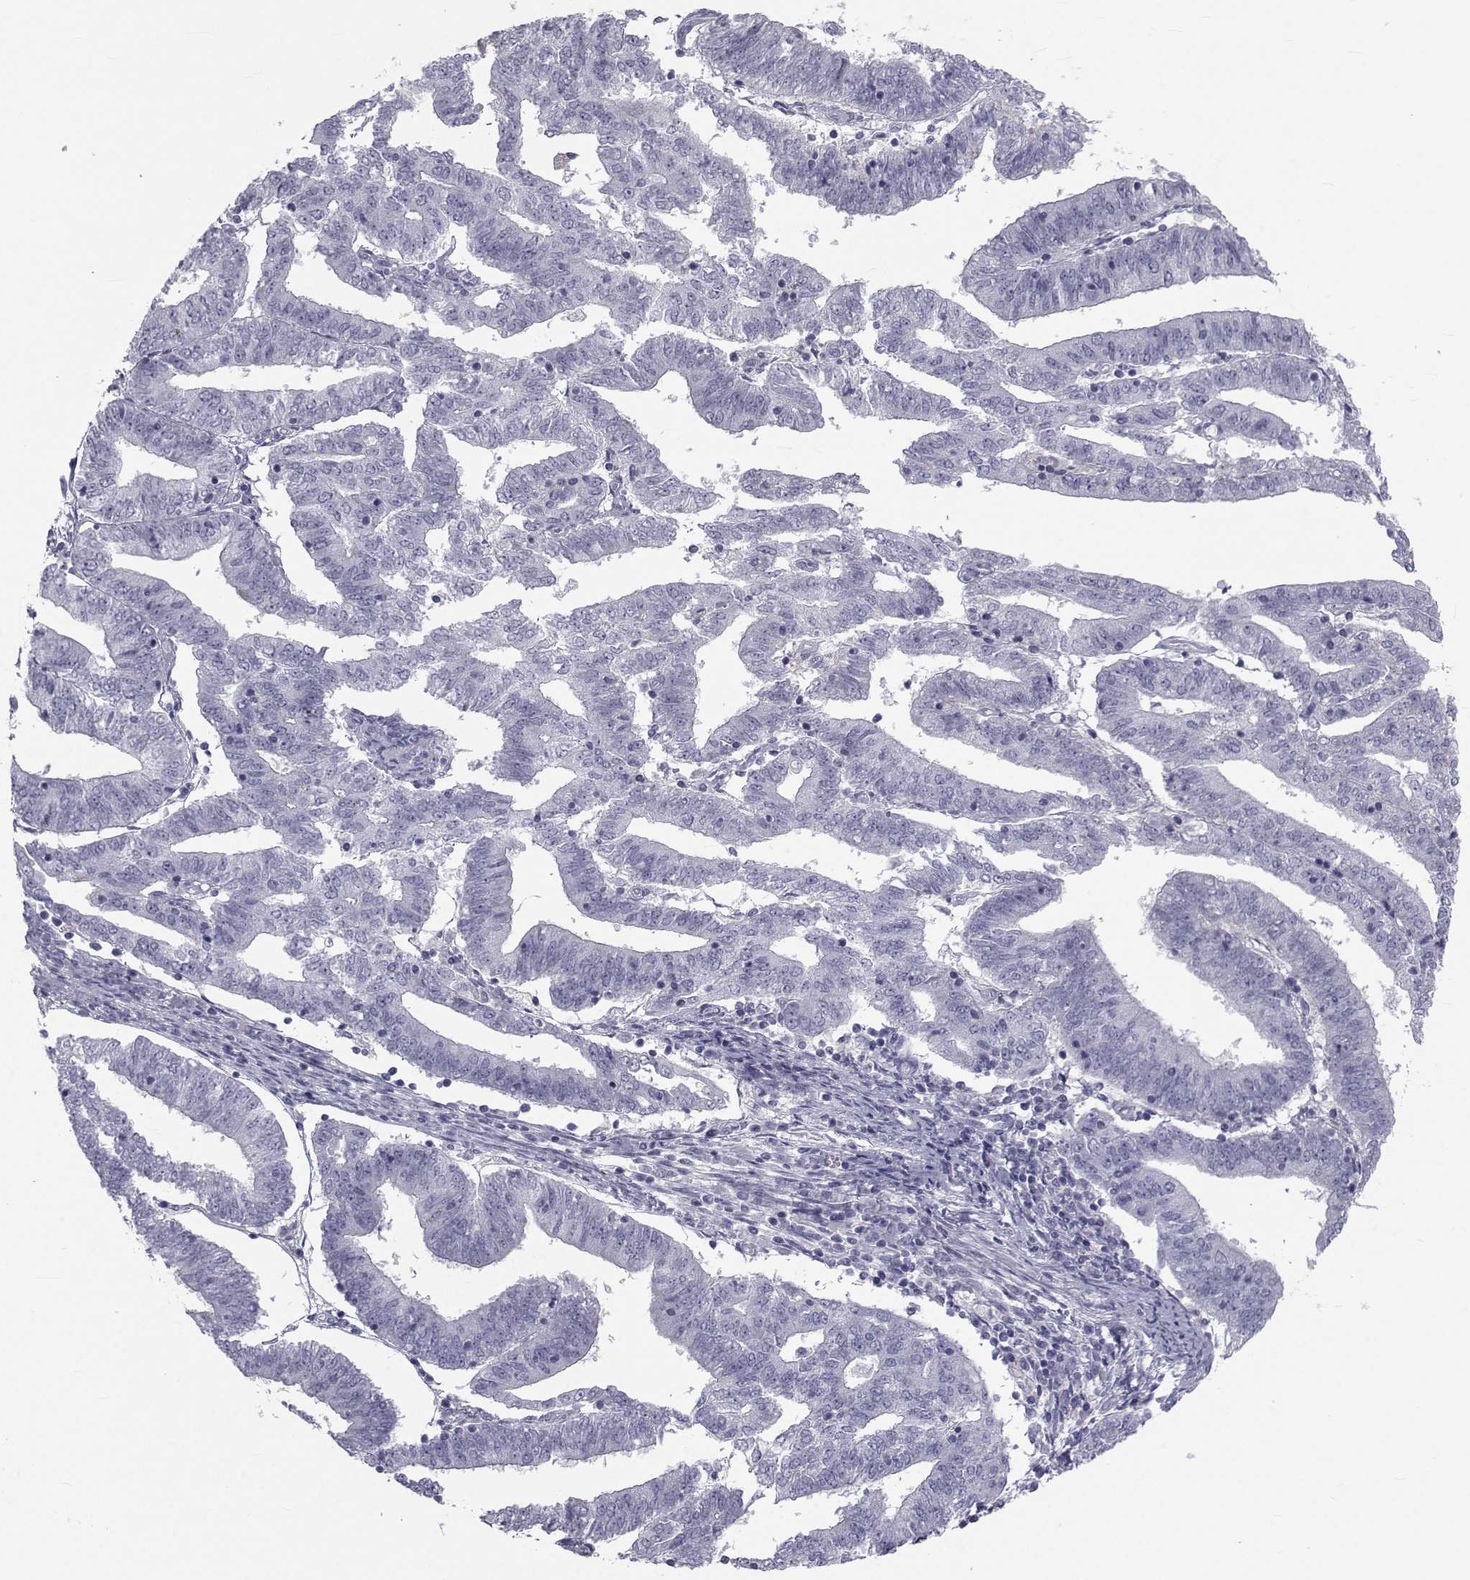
{"staining": {"intensity": "negative", "quantity": "none", "location": "none"}, "tissue": "endometrial cancer", "cell_type": "Tumor cells", "image_type": "cancer", "snomed": [{"axis": "morphology", "description": "Adenocarcinoma, NOS"}, {"axis": "topography", "description": "Endometrium"}], "caption": "Tumor cells show no significant expression in endometrial cancer (adenocarcinoma).", "gene": "FDXR", "patient": {"sex": "female", "age": 82}}